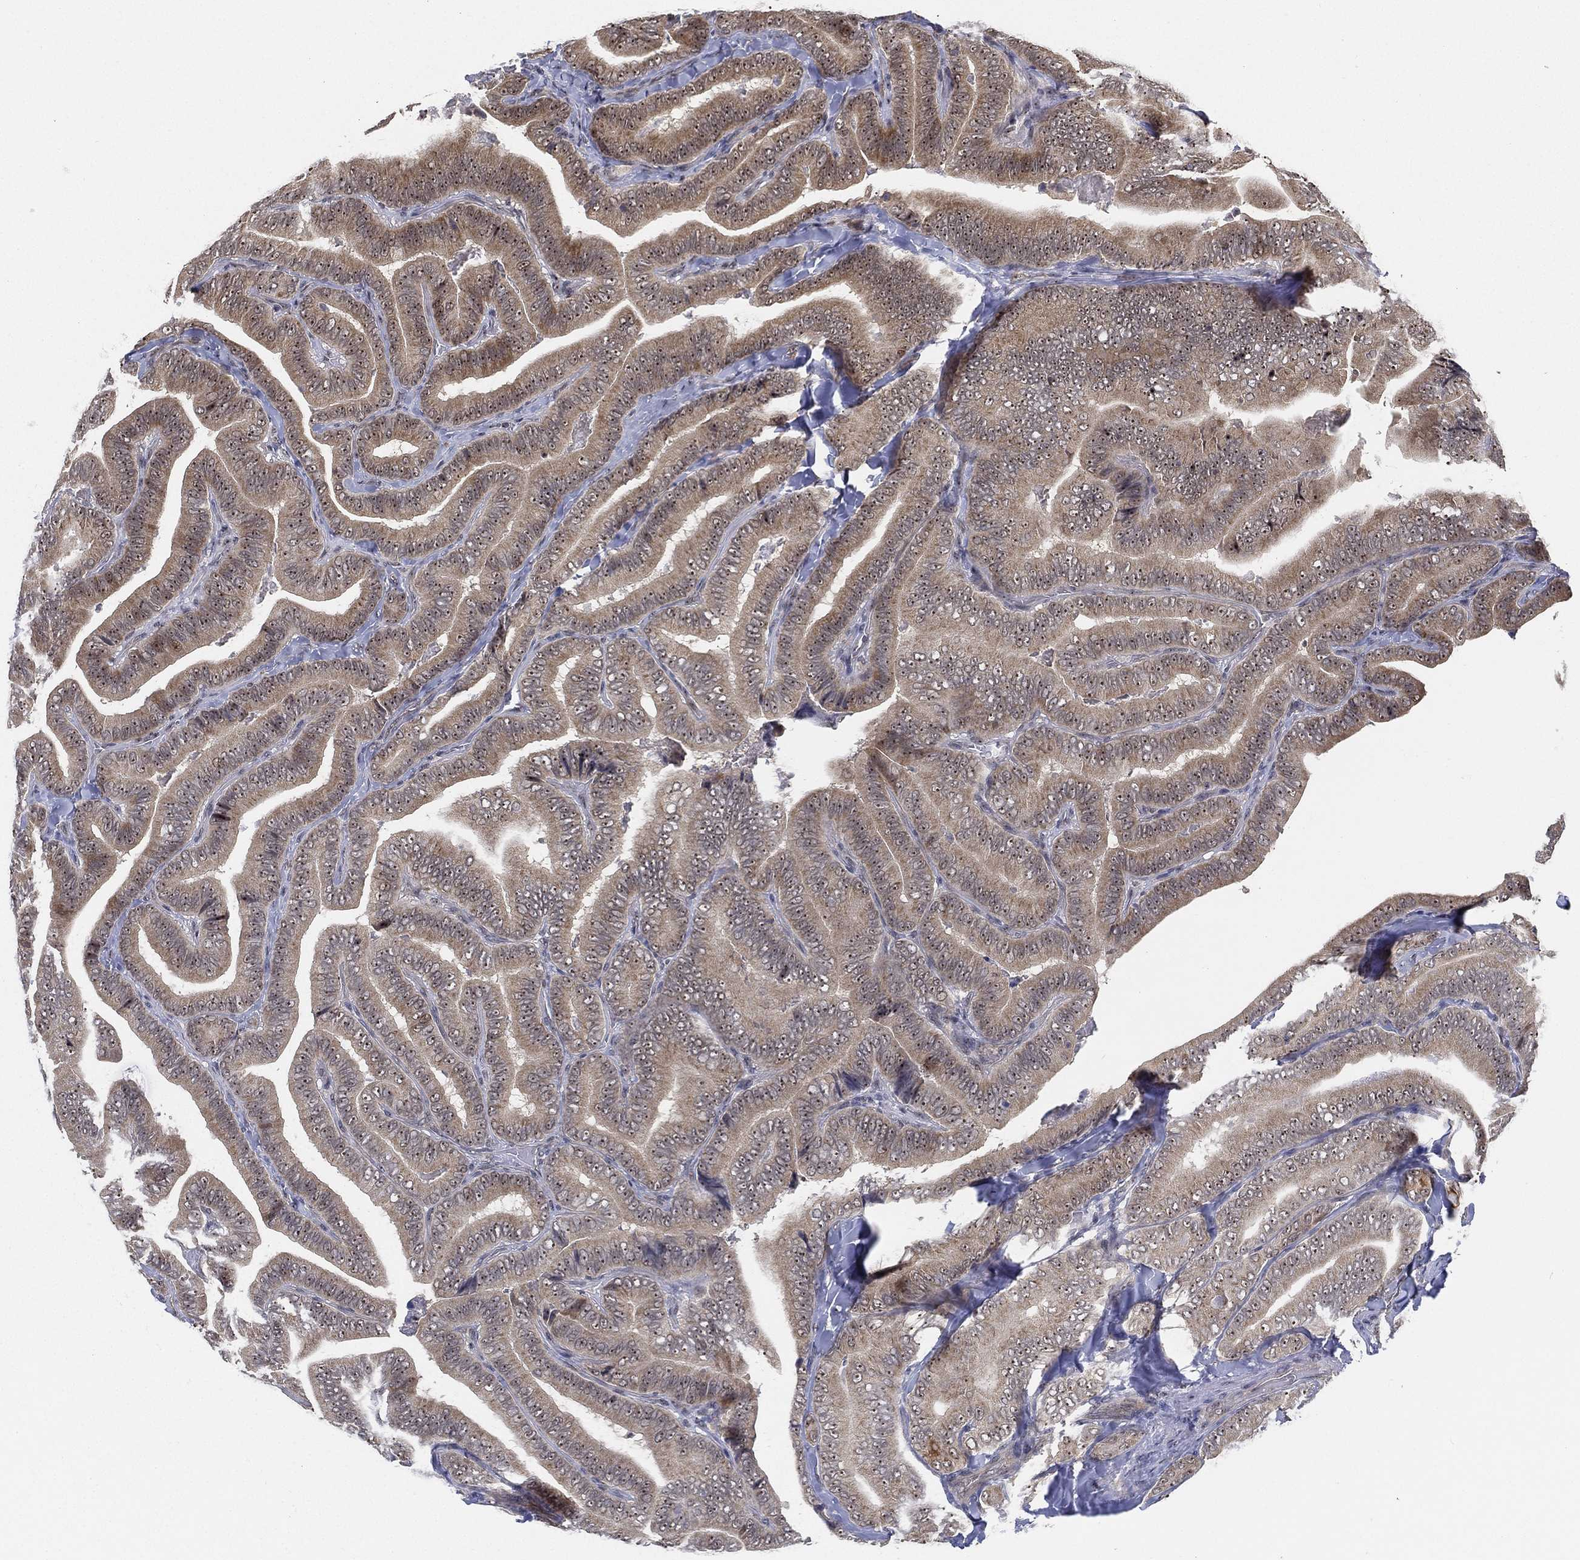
{"staining": {"intensity": "moderate", "quantity": ">75%", "location": "nuclear"}, "tissue": "thyroid cancer", "cell_type": "Tumor cells", "image_type": "cancer", "snomed": [{"axis": "morphology", "description": "Papillary adenocarcinoma, NOS"}, {"axis": "topography", "description": "Thyroid gland"}], "caption": "Thyroid cancer (papillary adenocarcinoma) stained for a protein demonstrates moderate nuclear positivity in tumor cells. The protein of interest is shown in brown color, while the nuclei are stained blue.", "gene": "PPP1R16B", "patient": {"sex": "male", "age": 61}}